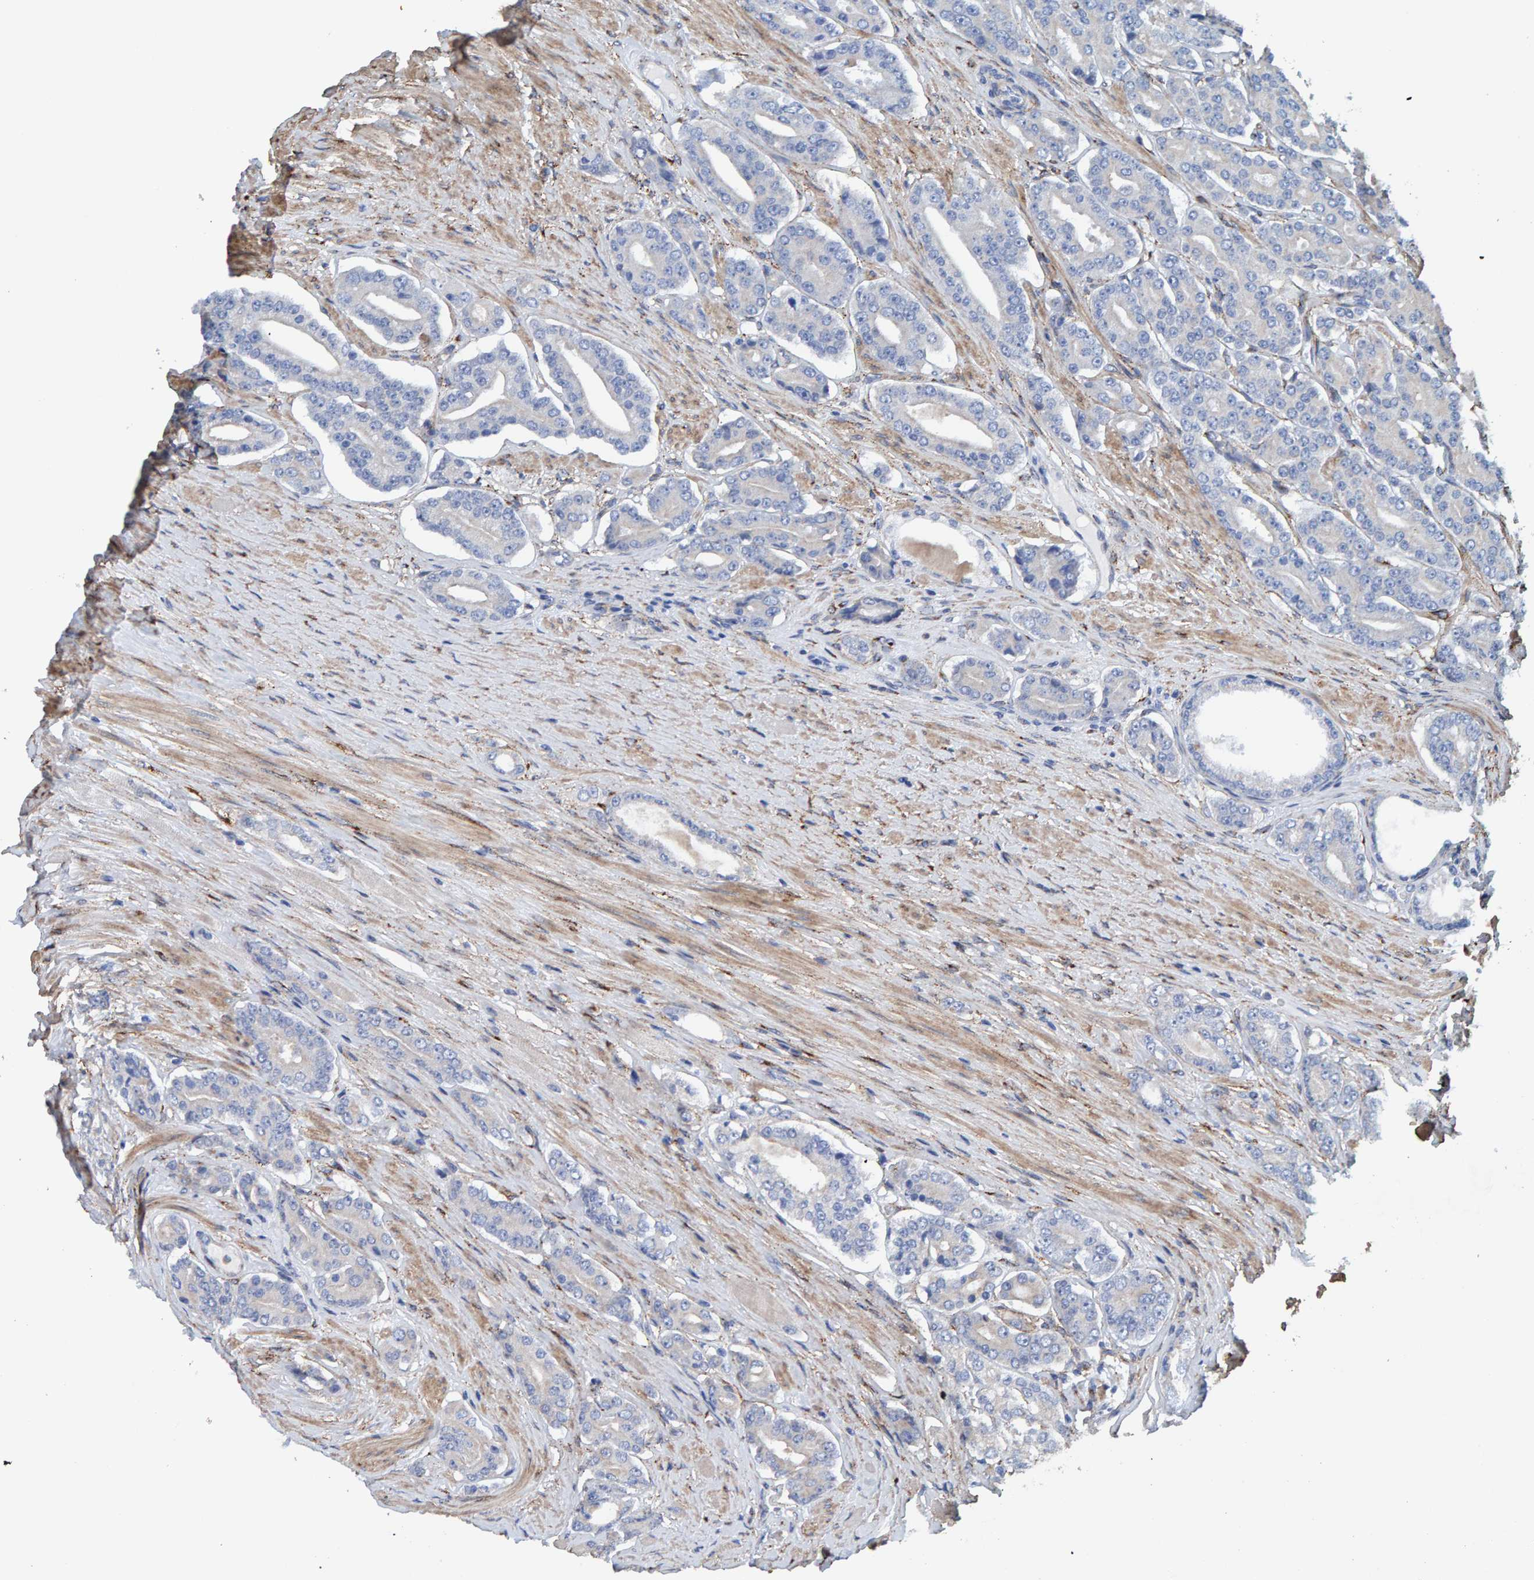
{"staining": {"intensity": "negative", "quantity": "none", "location": "none"}, "tissue": "prostate cancer", "cell_type": "Tumor cells", "image_type": "cancer", "snomed": [{"axis": "morphology", "description": "Adenocarcinoma, High grade"}, {"axis": "topography", "description": "Prostate"}], "caption": "Tumor cells show no significant positivity in prostate cancer.", "gene": "LRP1", "patient": {"sex": "male", "age": 71}}